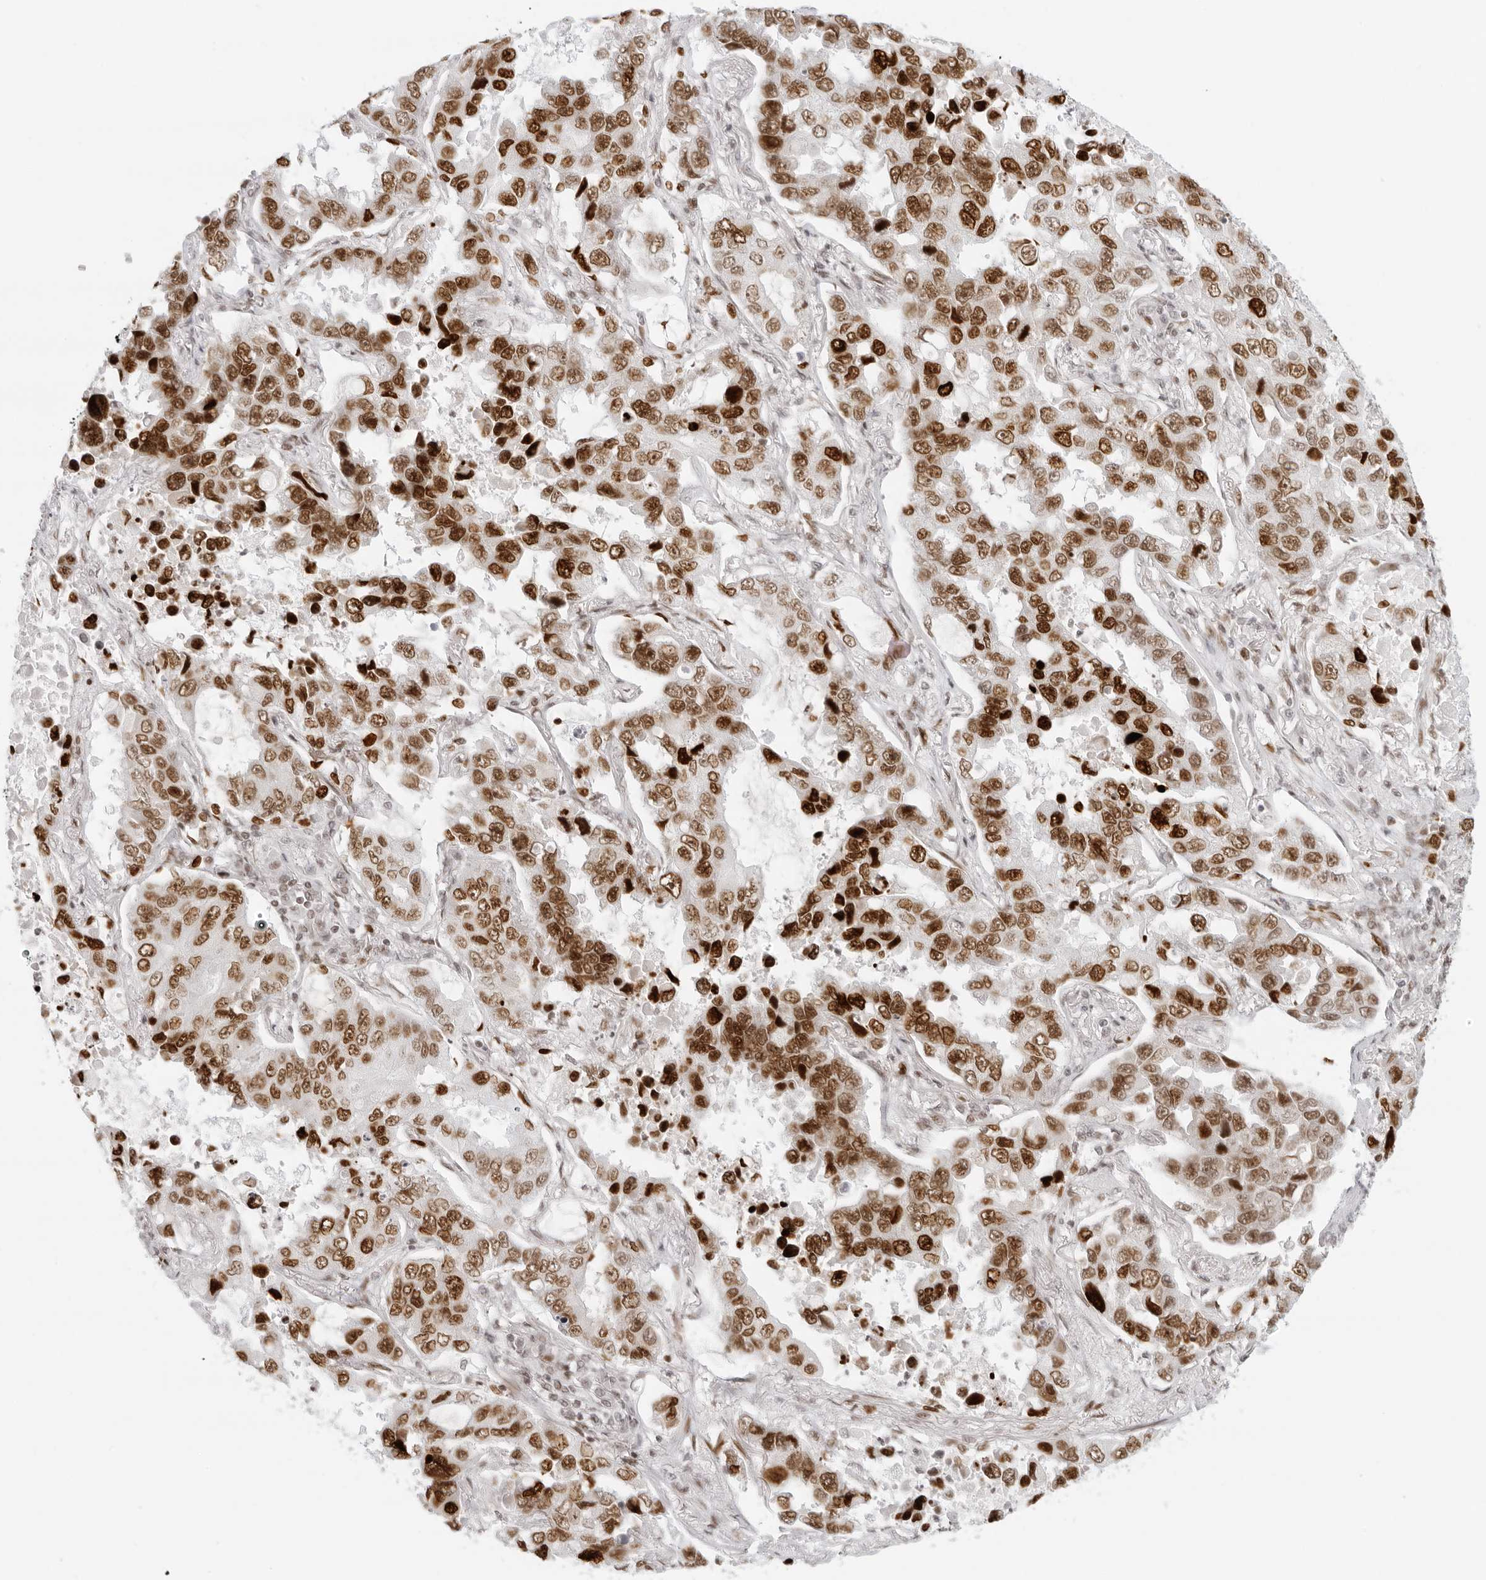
{"staining": {"intensity": "moderate", "quantity": ">75%", "location": "nuclear"}, "tissue": "lung cancer", "cell_type": "Tumor cells", "image_type": "cancer", "snomed": [{"axis": "morphology", "description": "Adenocarcinoma, NOS"}, {"axis": "topography", "description": "Lung"}], "caption": "Tumor cells display moderate nuclear positivity in approximately >75% of cells in lung adenocarcinoma. (Brightfield microscopy of DAB IHC at high magnification).", "gene": "RCC1", "patient": {"sex": "male", "age": 64}}